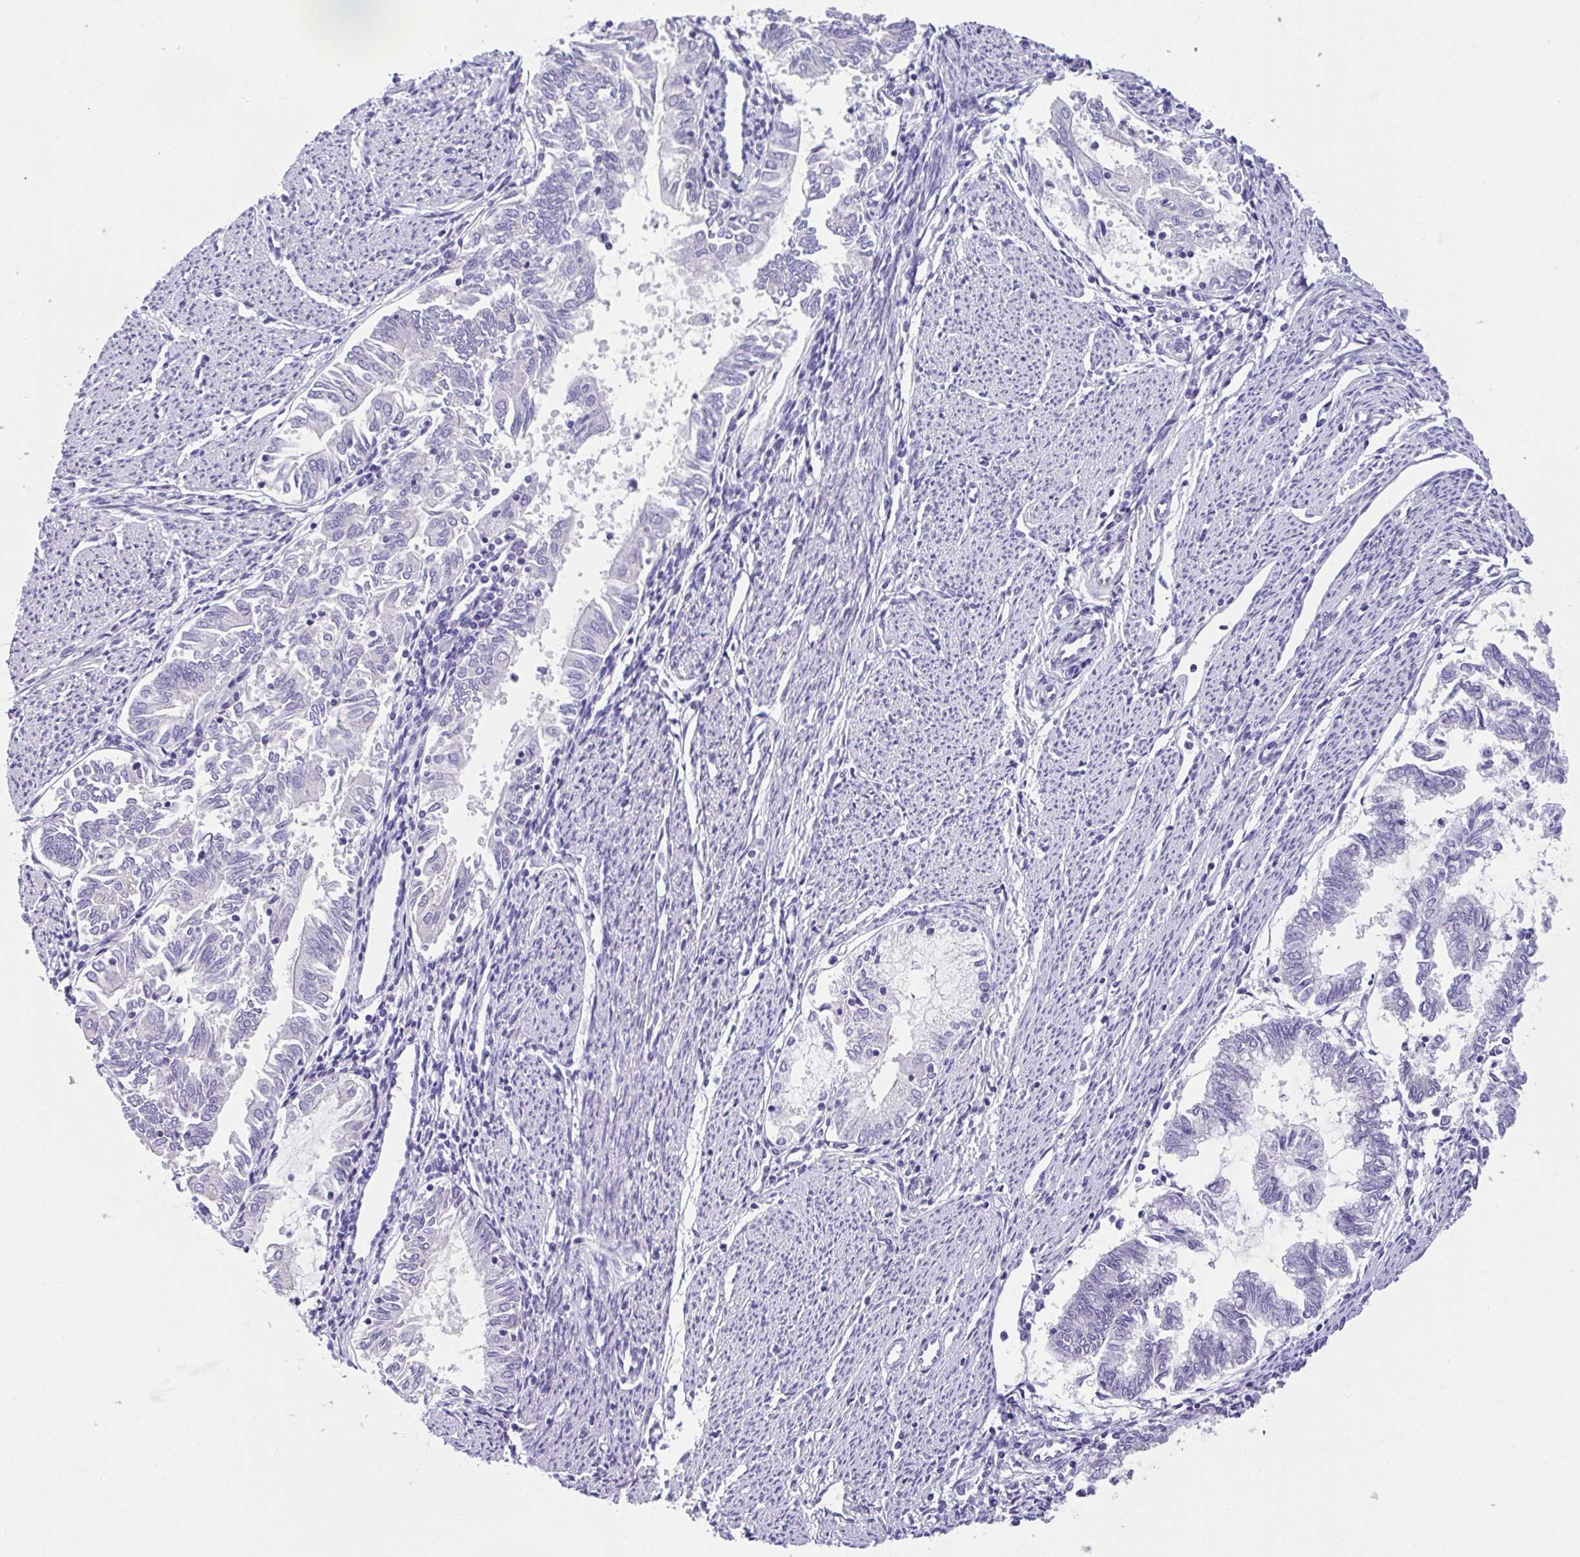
{"staining": {"intensity": "negative", "quantity": "none", "location": "none"}, "tissue": "endometrial cancer", "cell_type": "Tumor cells", "image_type": "cancer", "snomed": [{"axis": "morphology", "description": "Adenocarcinoma, NOS"}, {"axis": "topography", "description": "Endometrium"}], "caption": "This is an IHC micrograph of endometrial cancer (adenocarcinoma). There is no expression in tumor cells.", "gene": "FBXL20", "patient": {"sex": "female", "age": 79}}